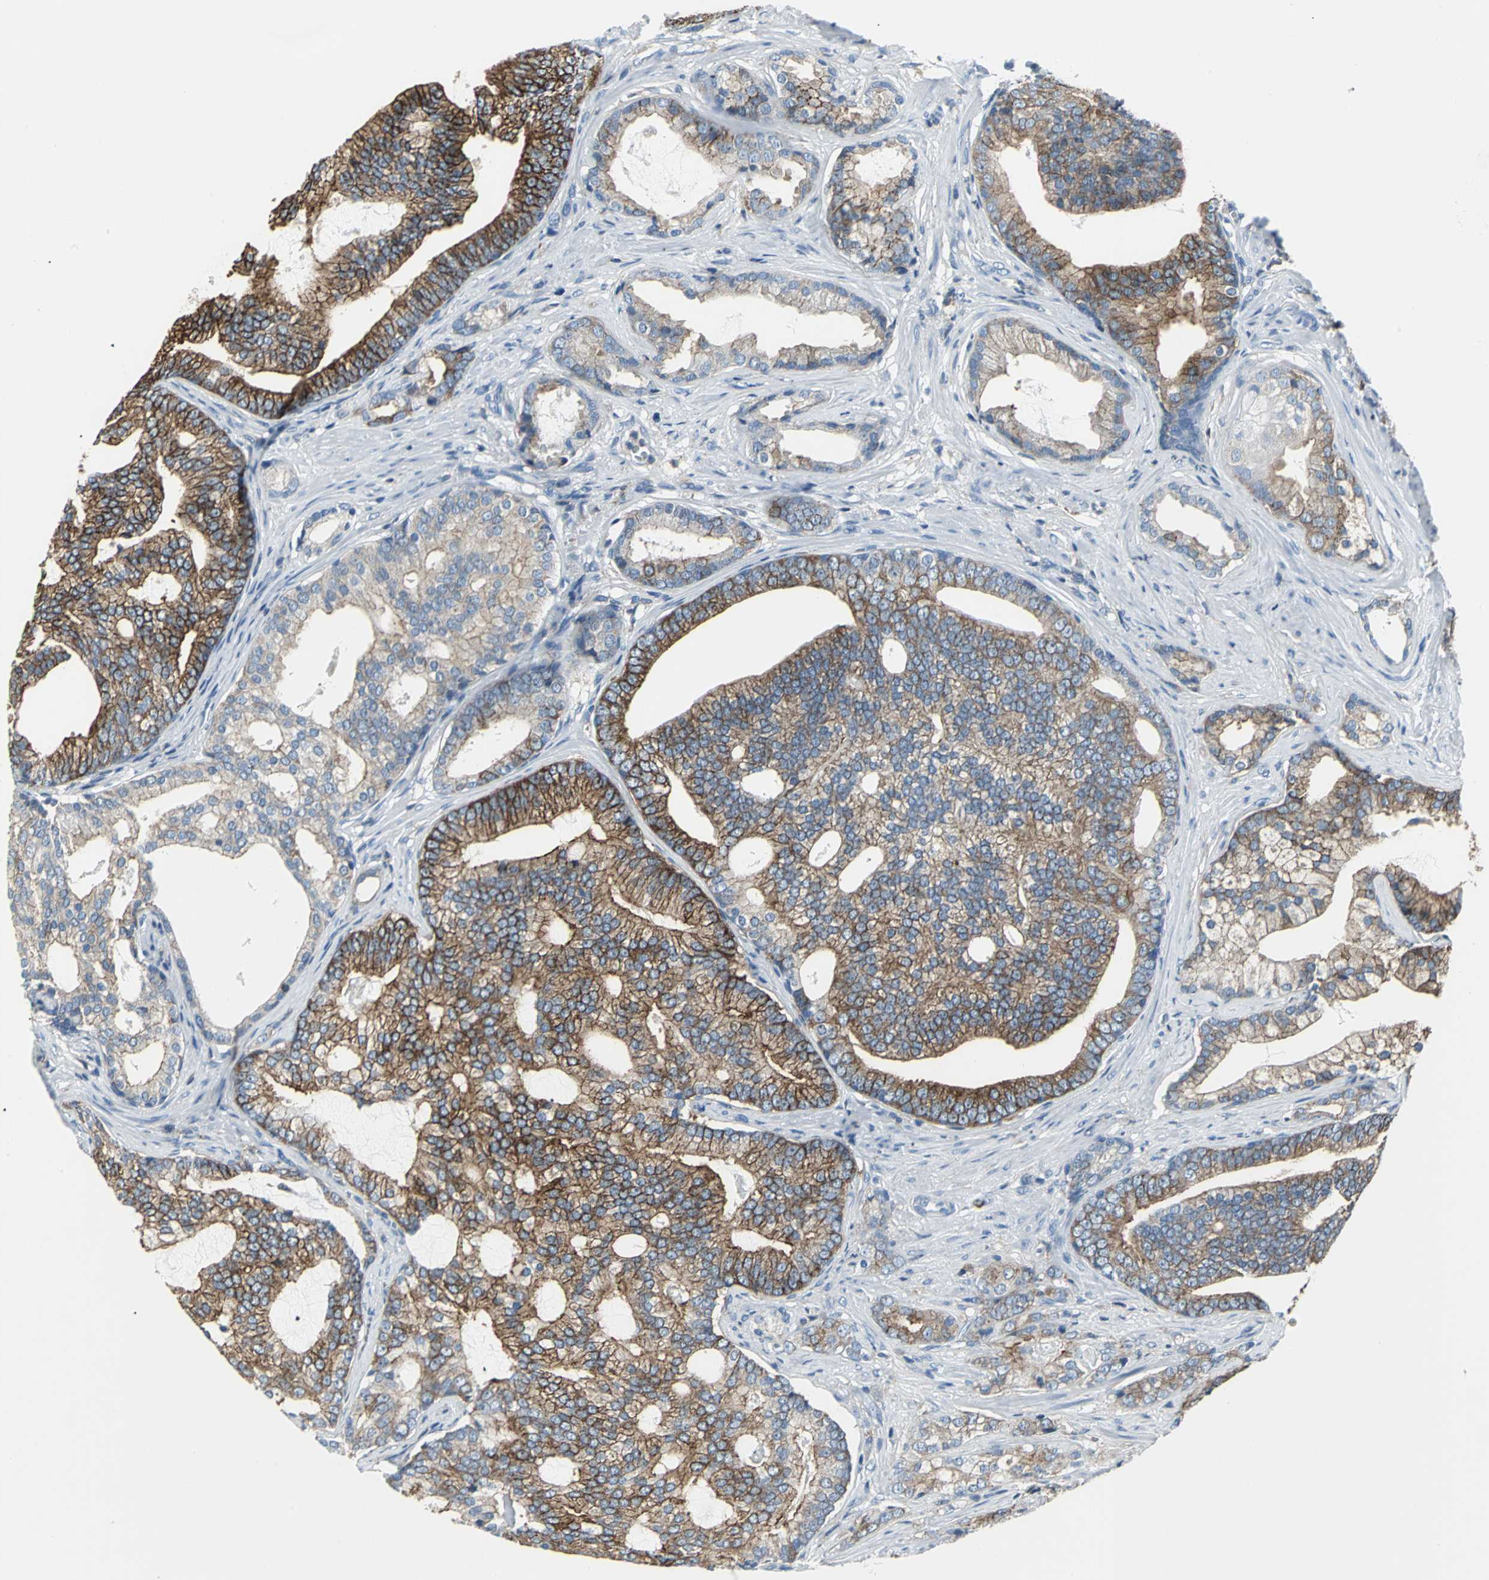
{"staining": {"intensity": "weak", "quantity": ">75%", "location": "cytoplasmic/membranous"}, "tissue": "prostate cancer", "cell_type": "Tumor cells", "image_type": "cancer", "snomed": [{"axis": "morphology", "description": "Adenocarcinoma, Low grade"}, {"axis": "topography", "description": "Prostate"}], "caption": "Human prostate low-grade adenocarcinoma stained with a brown dye shows weak cytoplasmic/membranous positive expression in about >75% of tumor cells.", "gene": "IQGAP2", "patient": {"sex": "male", "age": 58}}